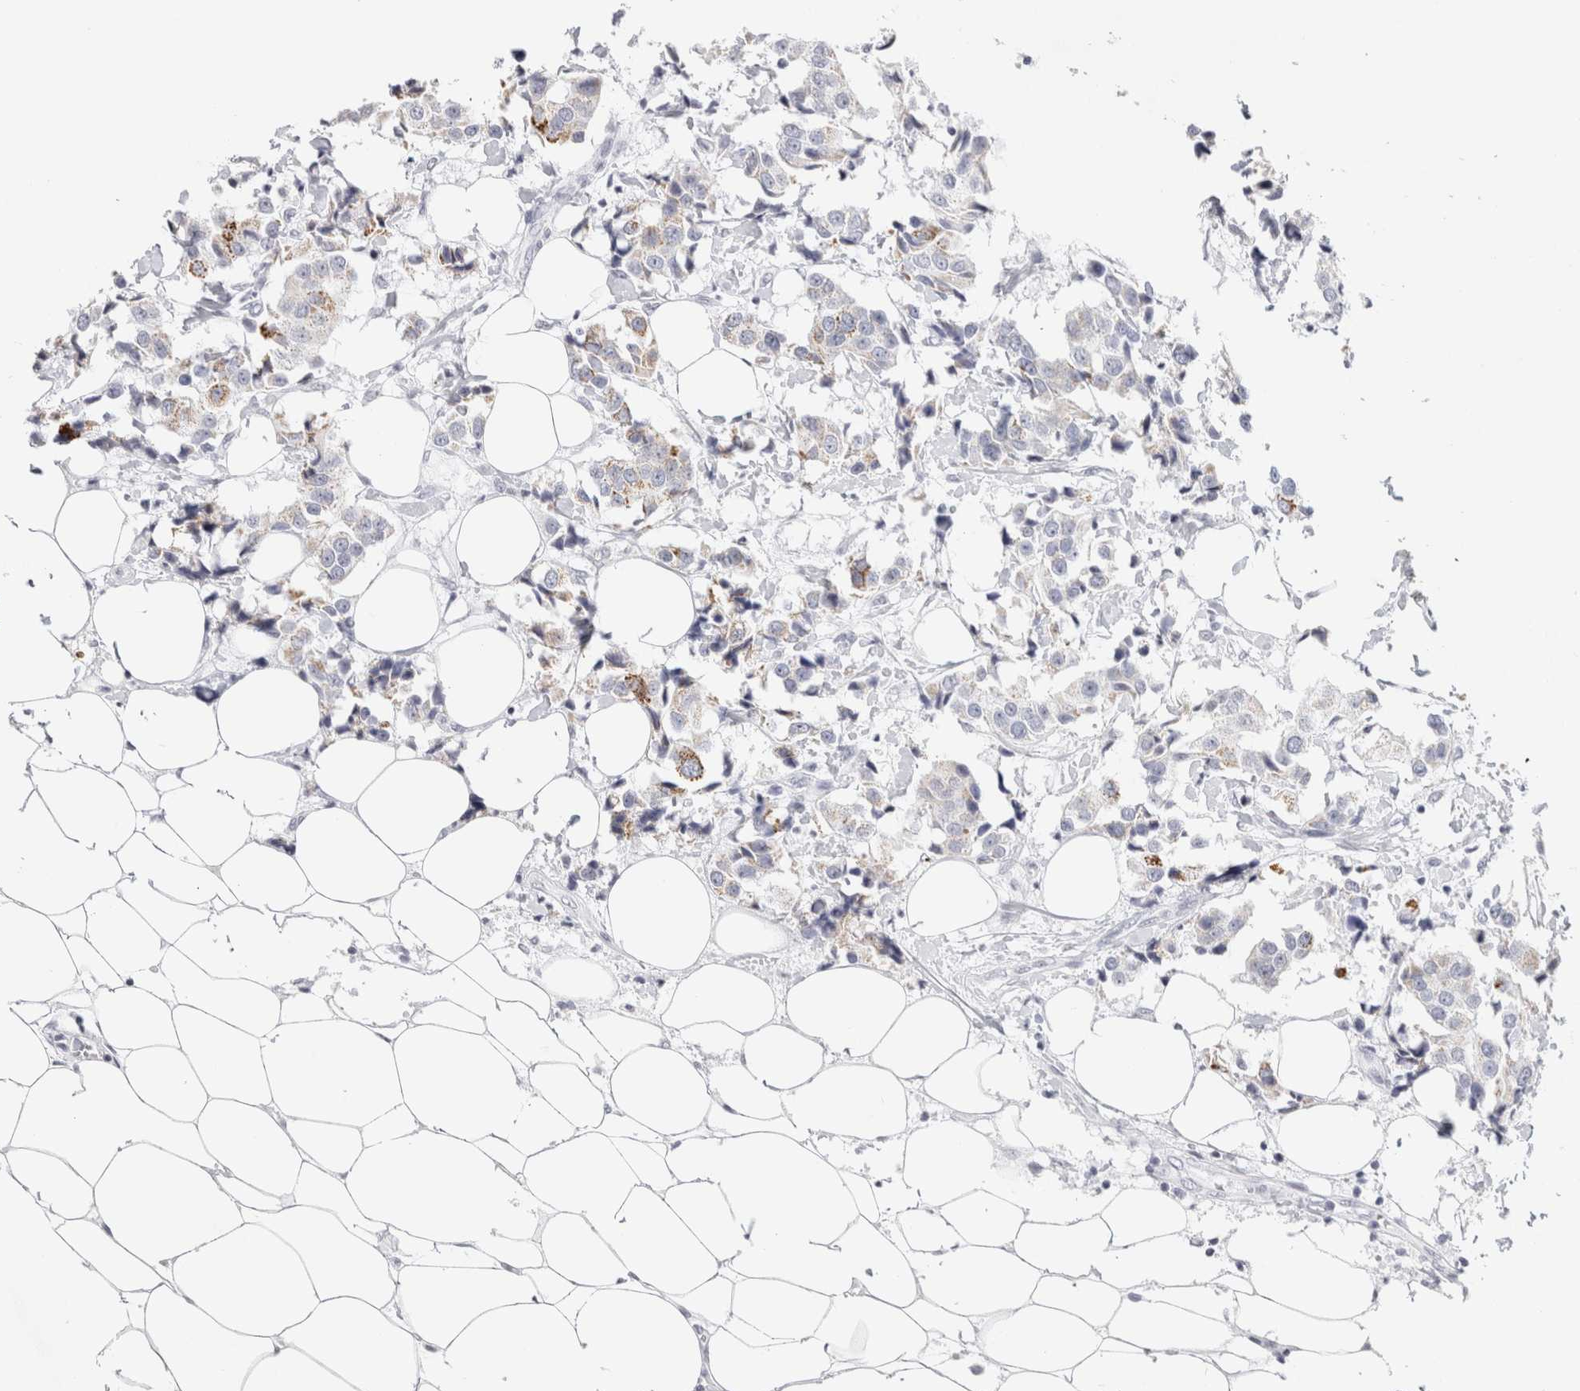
{"staining": {"intensity": "weak", "quantity": "<25%", "location": "cytoplasmic/membranous"}, "tissue": "breast cancer", "cell_type": "Tumor cells", "image_type": "cancer", "snomed": [{"axis": "morphology", "description": "Normal tissue, NOS"}, {"axis": "morphology", "description": "Duct carcinoma"}, {"axis": "topography", "description": "Breast"}], "caption": "Immunohistochemical staining of breast infiltrating ductal carcinoma displays no significant staining in tumor cells.", "gene": "GARIN1A", "patient": {"sex": "female", "age": 39}}